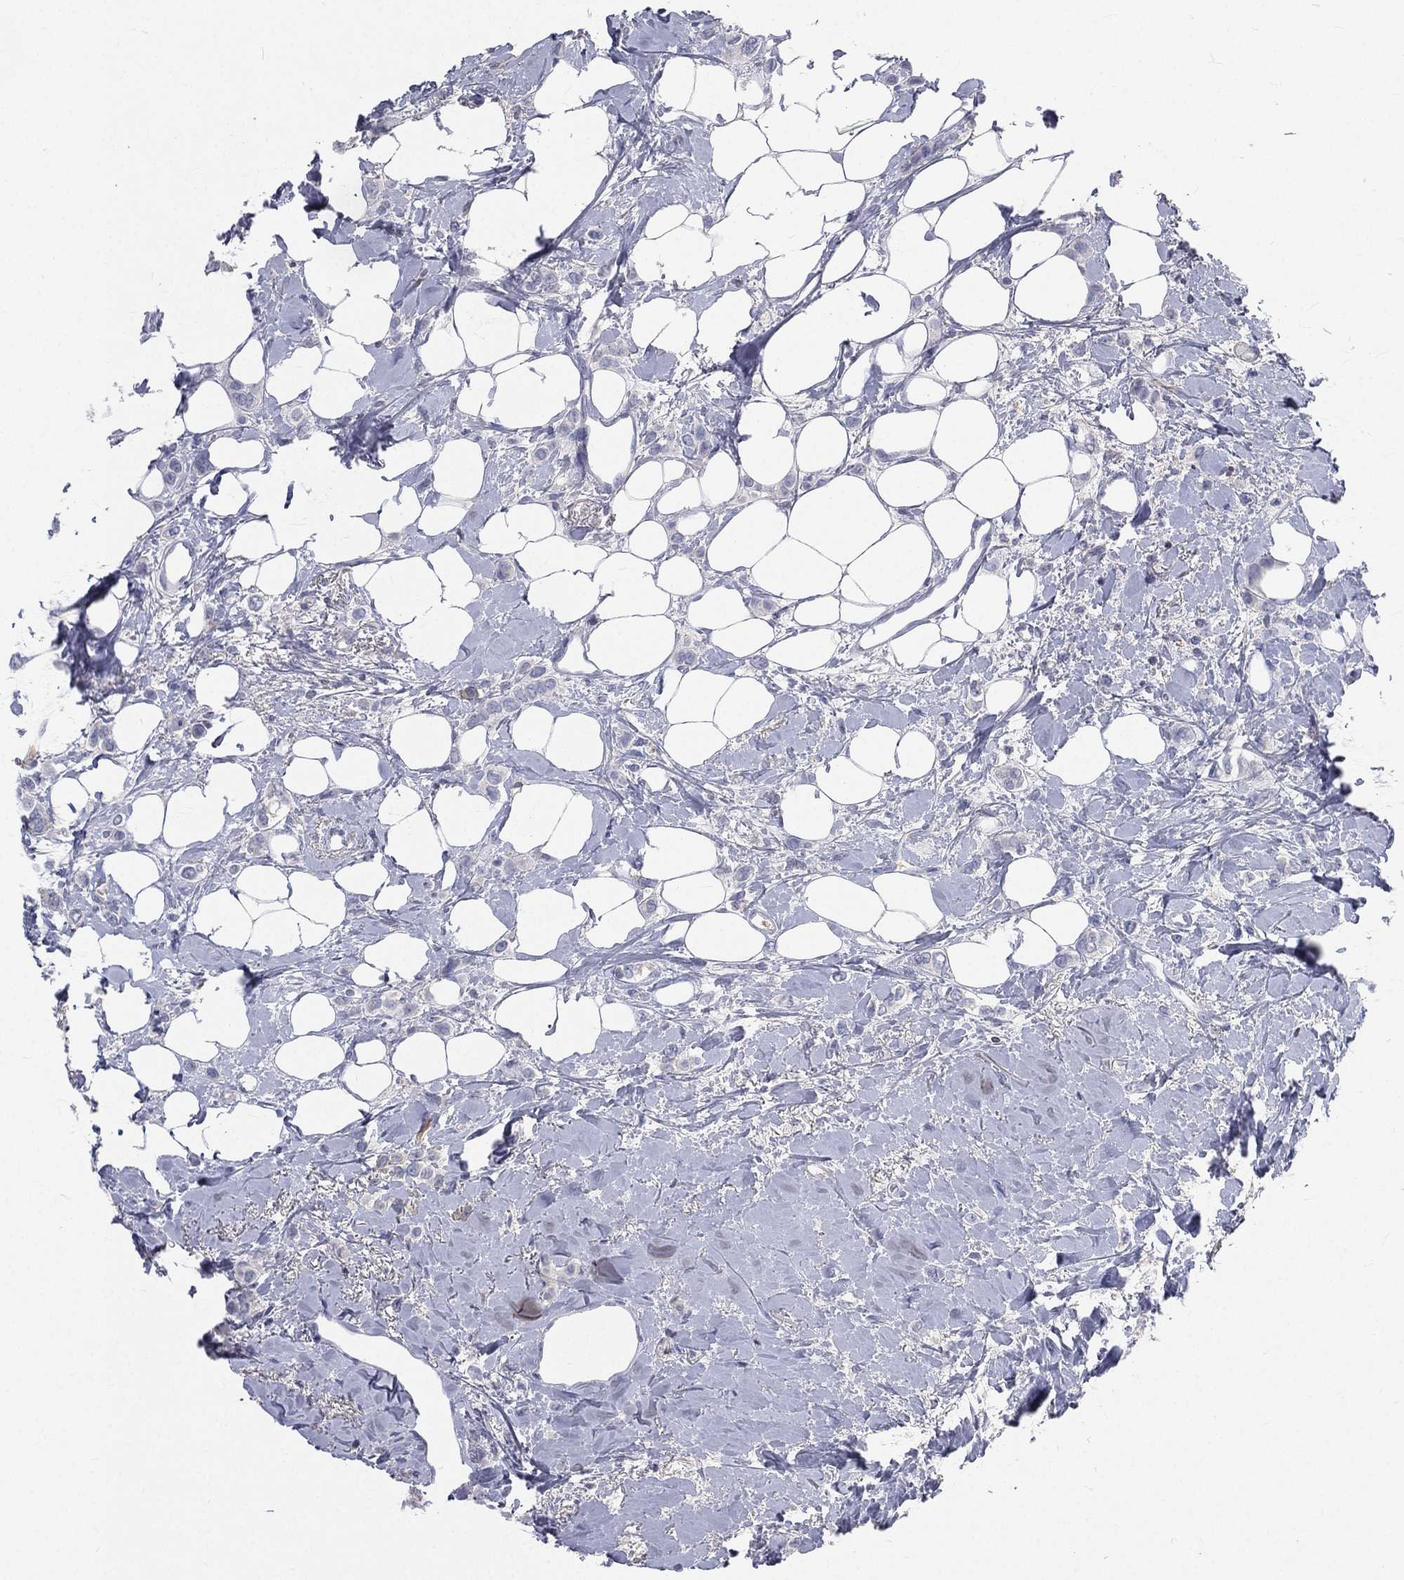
{"staining": {"intensity": "negative", "quantity": "none", "location": "none"}, "tissue": "breast cancer", "cell_type": "Tumor cells", "image_type": "cancer", "snomed": [{"axis": "morphology", "description": "Lobular carcinoma"}, {"axis": "topography", "description": "Breast"}], "caption": "There is no significant staining in tumor cells of lobular carcinoma (breast).", "gene": "CD3D", "patient": {"sex": "female", "age": 66}}